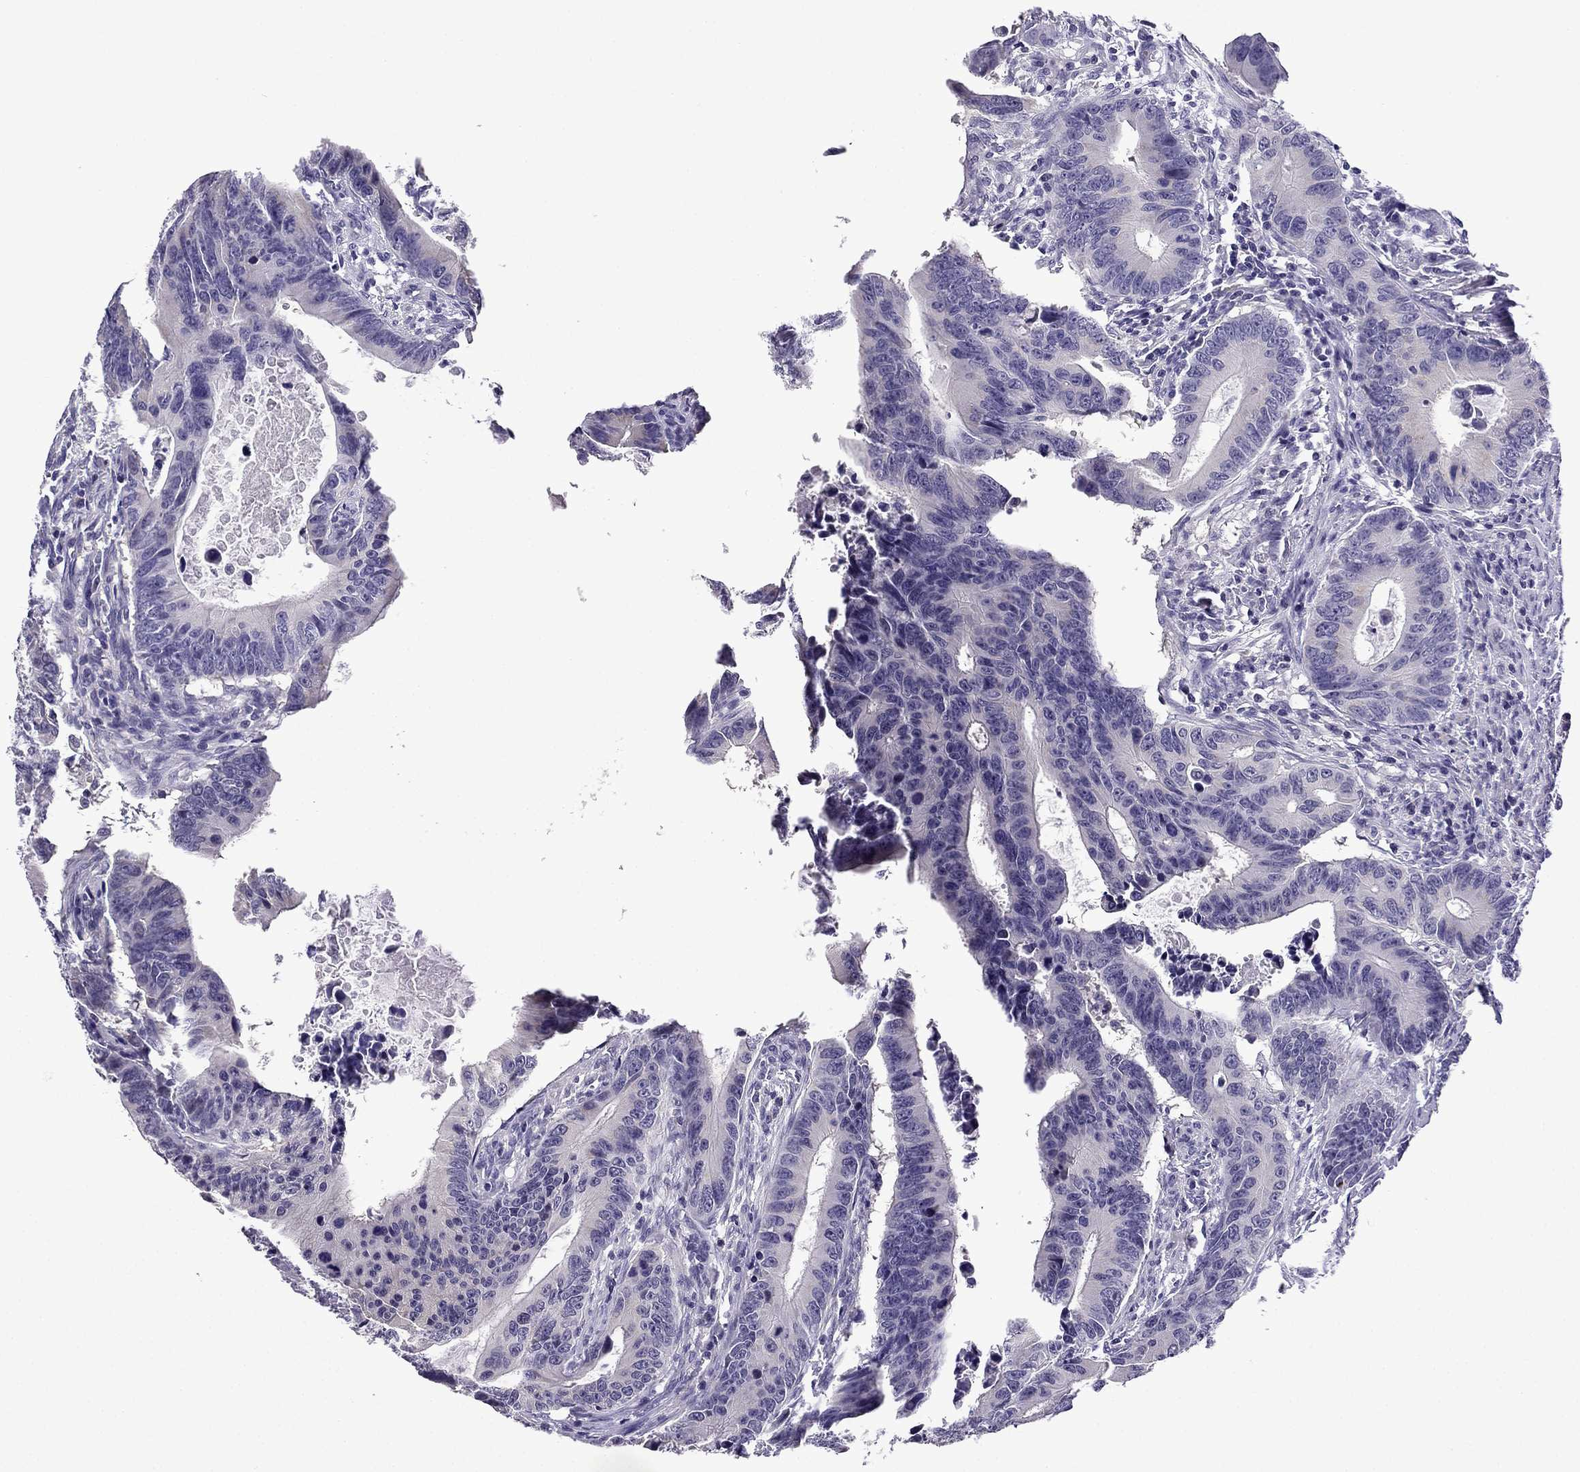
{"staining": {"intensity": "negative", "quantity": "none", "location": "none"}, "tissue": "colorectal cancer", "cell_type": "Tumor cells", "image_type": "cancer", "snomed": [{"axis": "morphology", "description": "Adenocarcinoma, NOS"}, {"axis": "topography", "description": "Colon"}], "caption": "Histopathology image shows no protein positivity in tumor cells of adenocarcinoma (colorectal) tissue.", "gene": "TTN", "patient": {"sex": "female", "age": 87}}